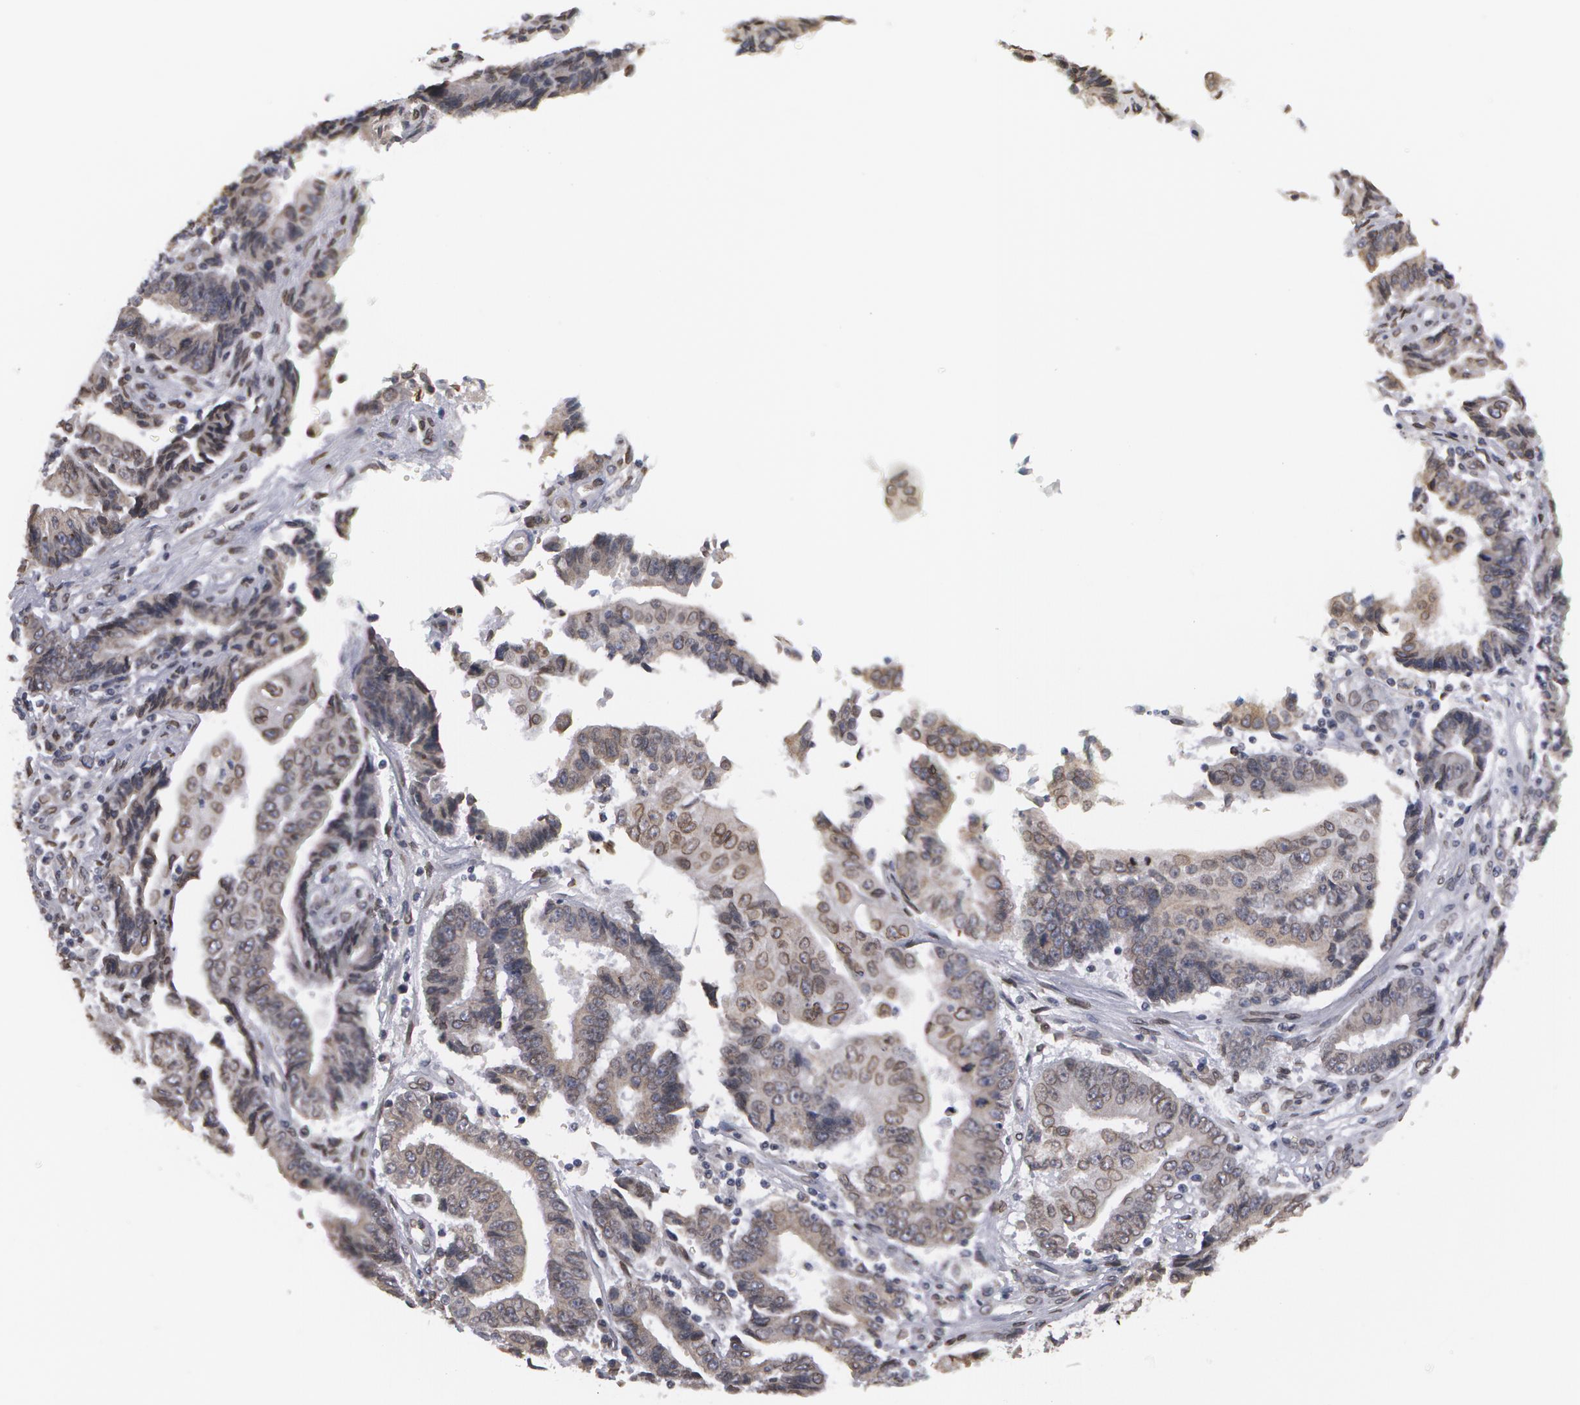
{"staining": {"intensity": "negative", "quantity": "none", "location": "none"}, "tissue": "endometrial cancer", "cell_type": "Tumor cells", "image_type": "cancer", "snomed": [{"axis": "morphology", "description": "Adenocarcinoma, NOS"}, {"axis": "topography", "description": "Endometrium"}], "caption": "High power microscopy micrograph of an IHC photomicrograph of endometrial adenocarcinoma, revealing no significant expression in tumor cells.", "gene": "EMD", "patient": {"sex": "female", "age": 75}}